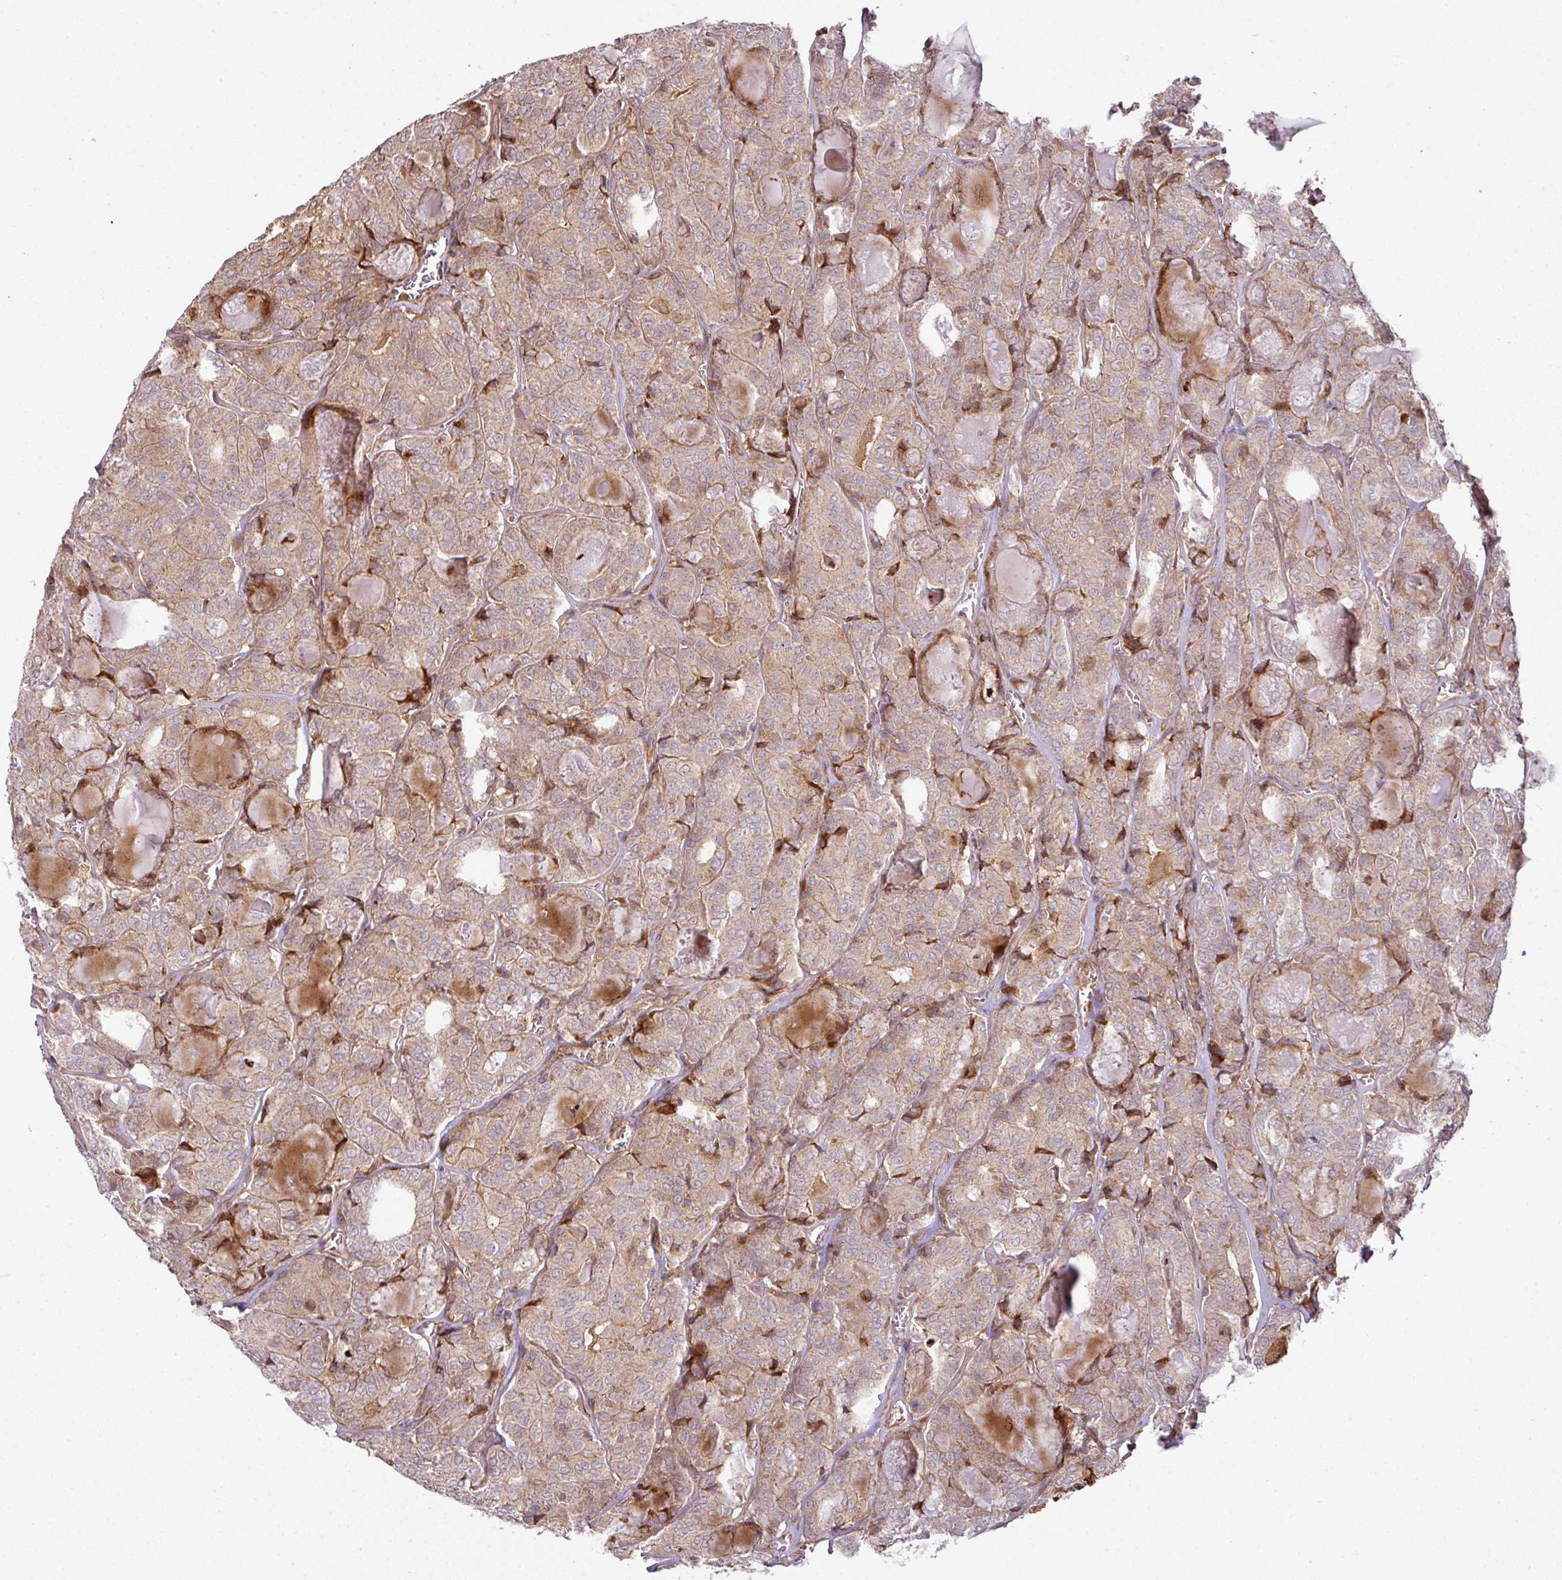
{"staining": {"intensity": "weak", "quantity": ">75%", "location": "cytoplasmic/membranous"}, "tissue": "thyroid cancer", "cell_type": "Tumor cells", "image_type": "cancer", "snomed": [{"axis": "morphology", "description": "Papillary adenocarcinoma, NOS"}, {"axis": "topography", "description": "Thyroid gland"}], "caption": "Papillary adenocarcinoma (thyroid) was stained to show a protein in brown. There is low levels of weak cytoplasmic/membranous positivity in approximately >75% of tumor cells.", "gene": "ATAT1", "patient": {"sex": "female", "age": 72}}